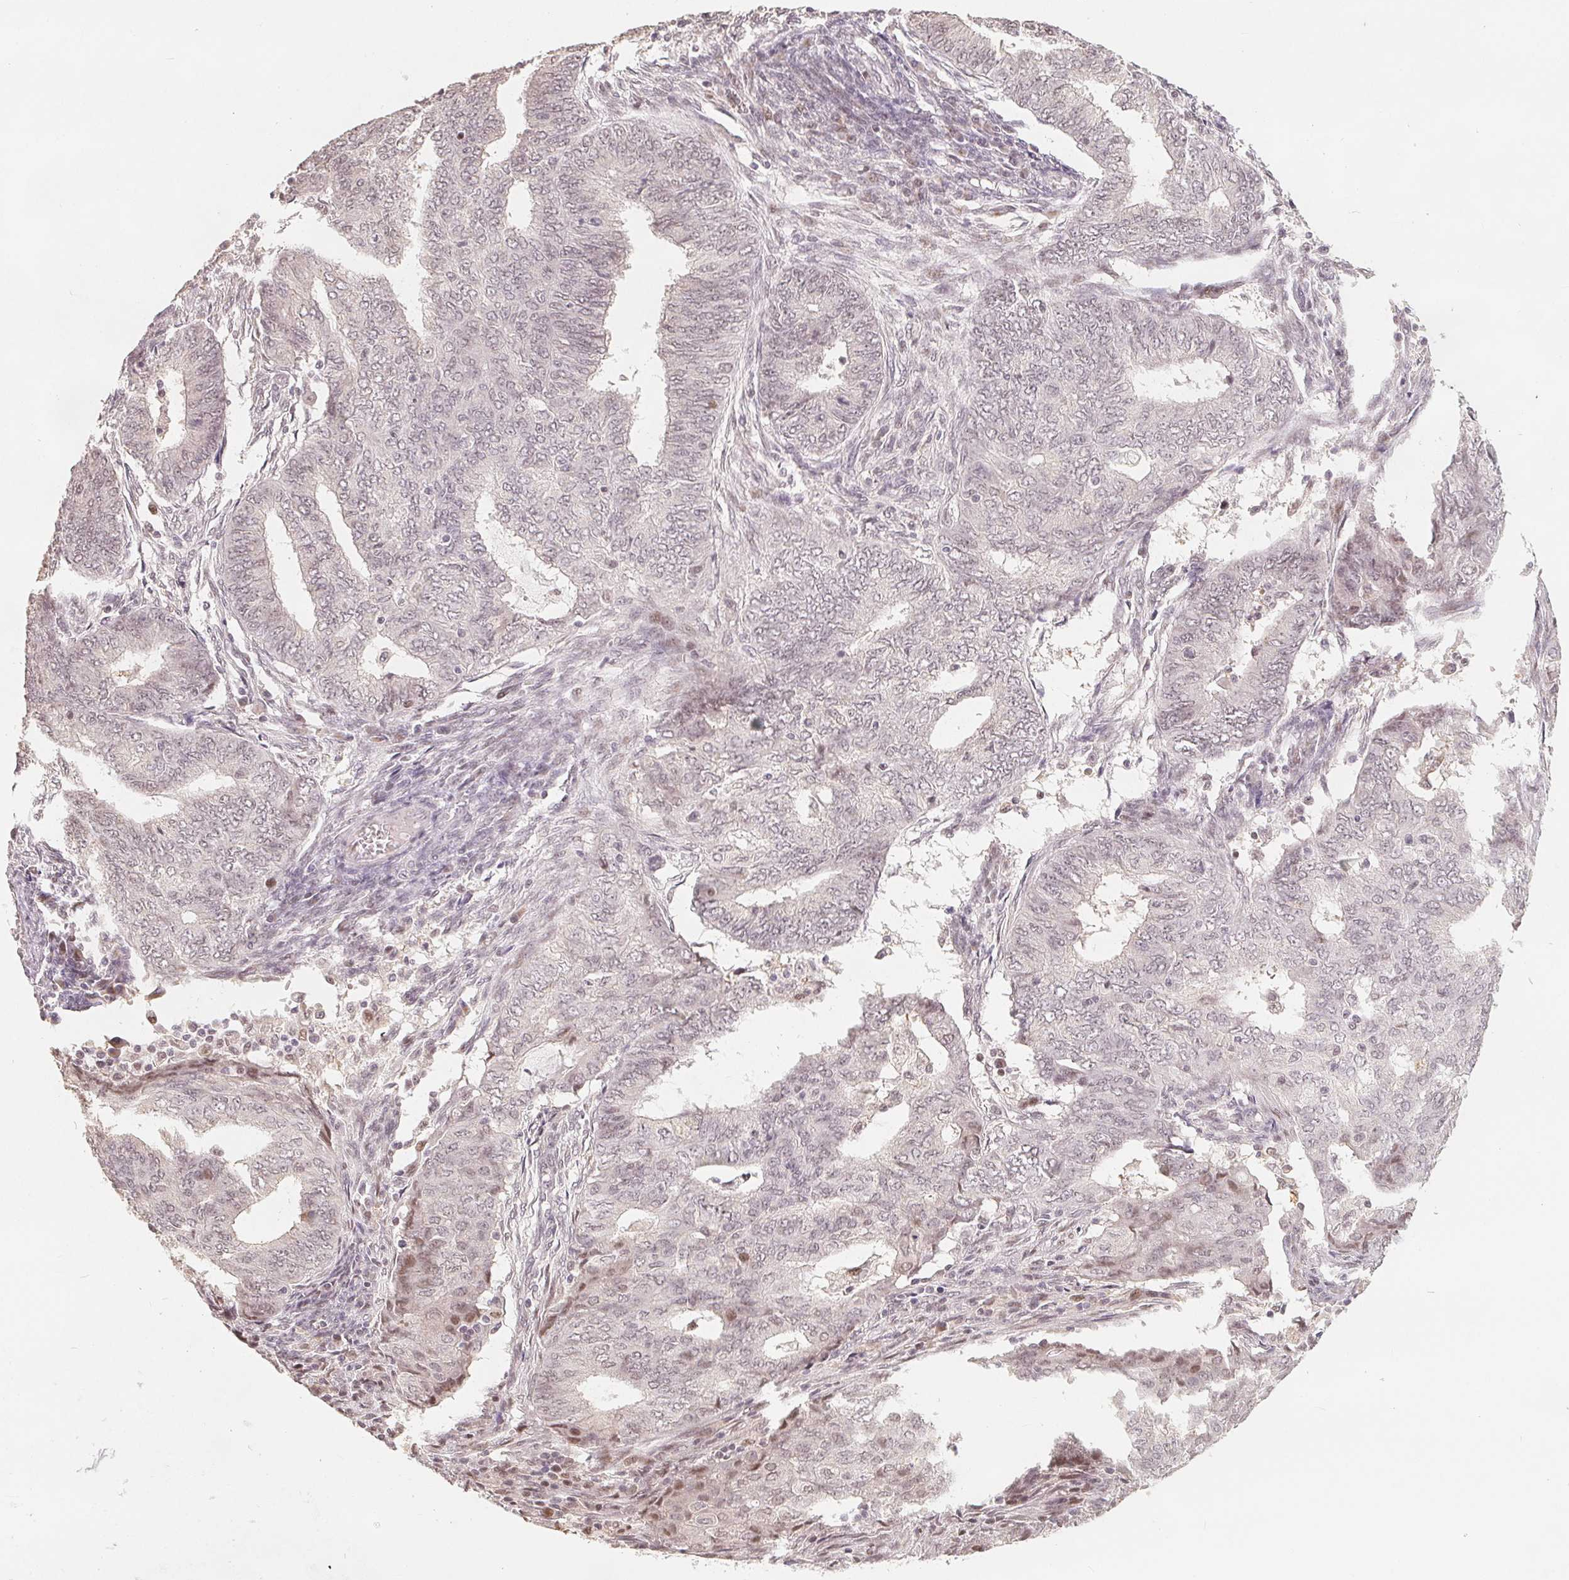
{"staining": {"intensity": "negative", "quantity": "none", "location": "none"}, "tissue": "endometrial cancer", "cell_type": "Tumor cells", "image_type": "cancer", "snomed": [{"axis": "morphology", "description": "Adenocarcinoma, NOS"}, {"axis": "topography", "description": "Endometrium"}], "caption": "This is an immunohistochemistry micrograph of human endometrial cancer. There is no staining in tumor cells.", "gene": "CCDC138", "patient": {"sex": "female", "age": 62}}